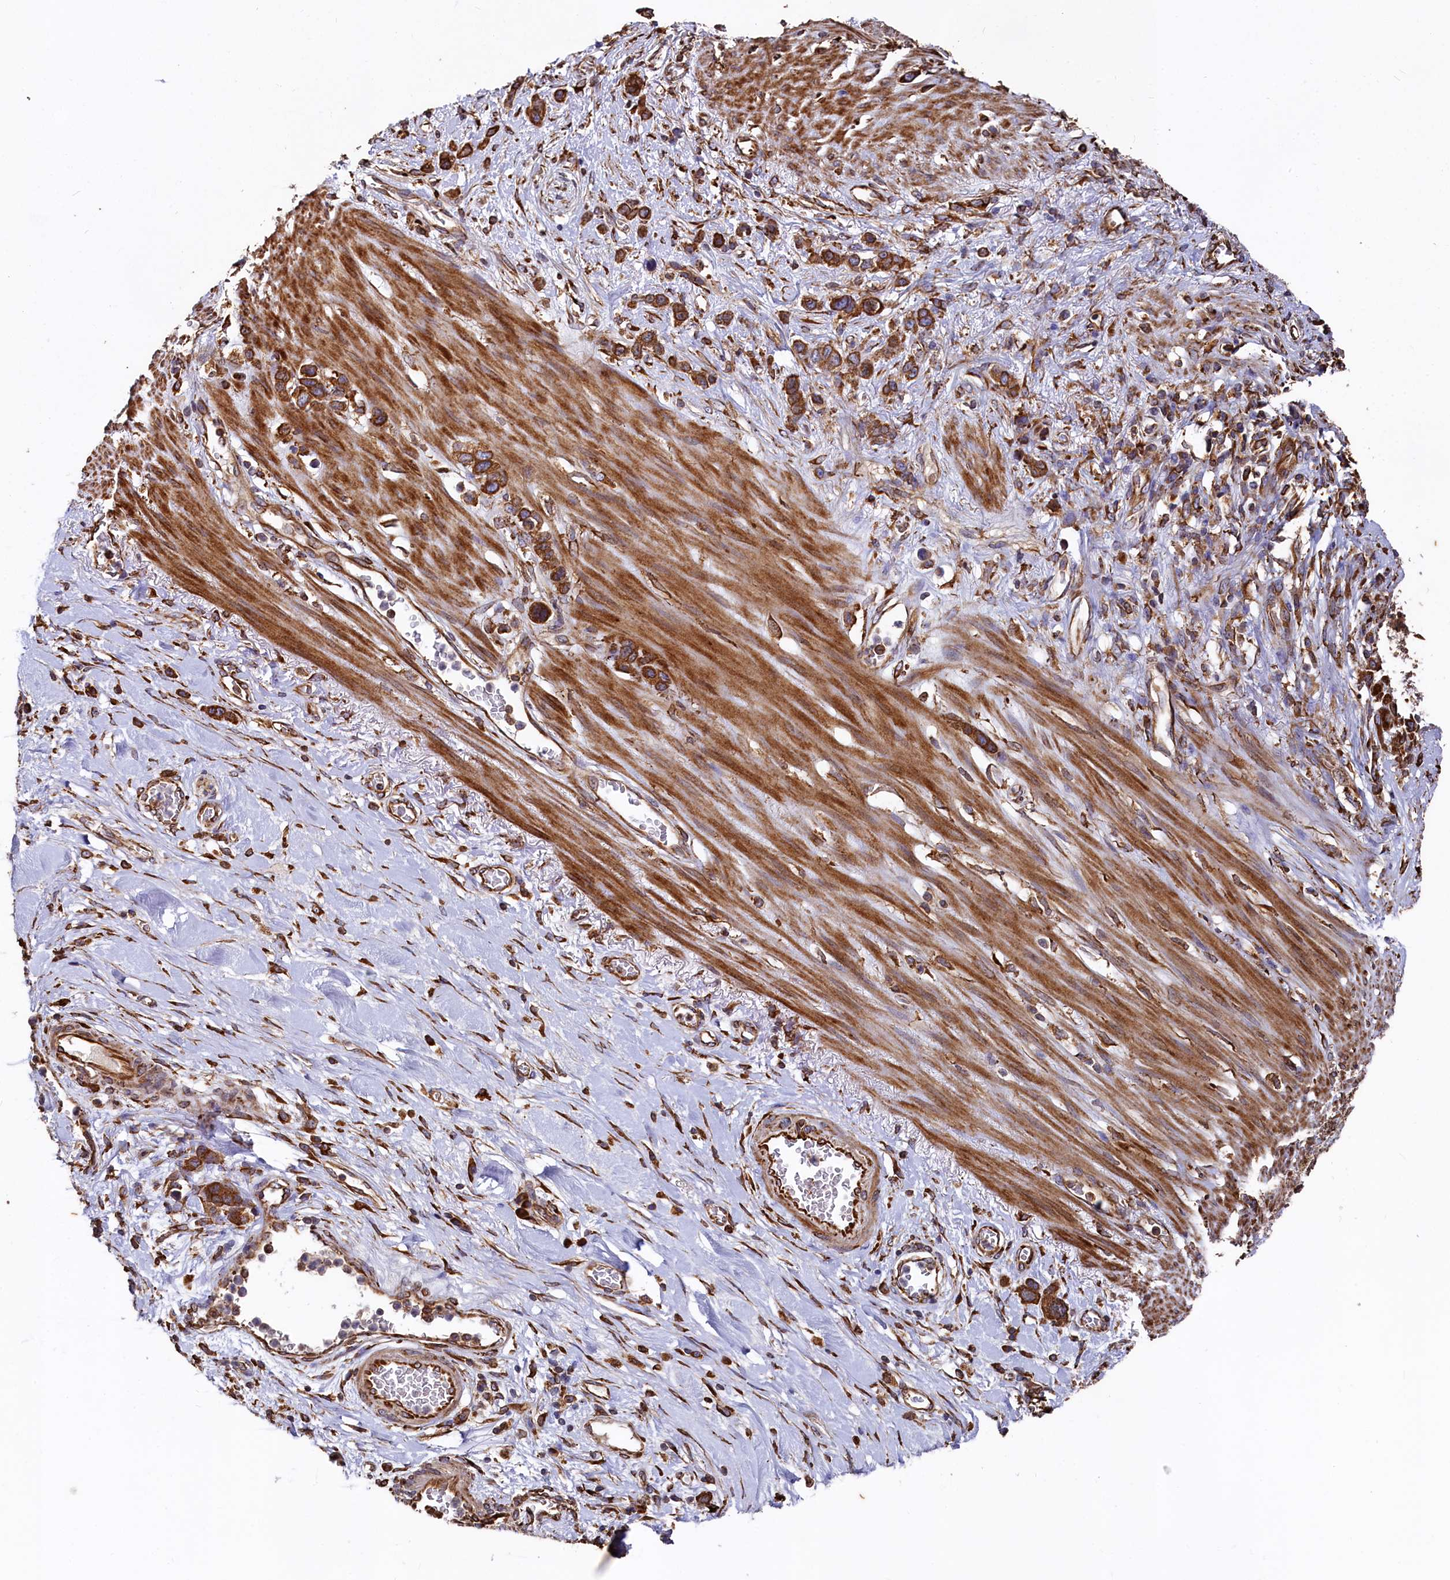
{"staining": {"intensity": "strong", "quantity": ">75%", "location": "cytoplasmic/membranous"}, "tissue": "stomach cancer", "cell_type": "Tumor cells", "image_type": "cancer", "snomed": [{"axis": "morphology", "description": "Adenocarcinoma, NOS"}, {"axis": "morphology", "description": "Adenocarcinoma, High grade"}, {"axis": "topography", "description": "Stomach, upper"}, {"axis": "topography", "description": "Stomach, lower"}], "caption": "Immunohistochemistry (DAB) staining of stomach cancer shows strong cytoplasmic/membranous protein expression in approximately >75% of tumor cells. (DAB = brown stain, brightfield microscopy at high magnification).", "gene": "NEURL1B", "patient": {"sex": "female", "age": 65}}